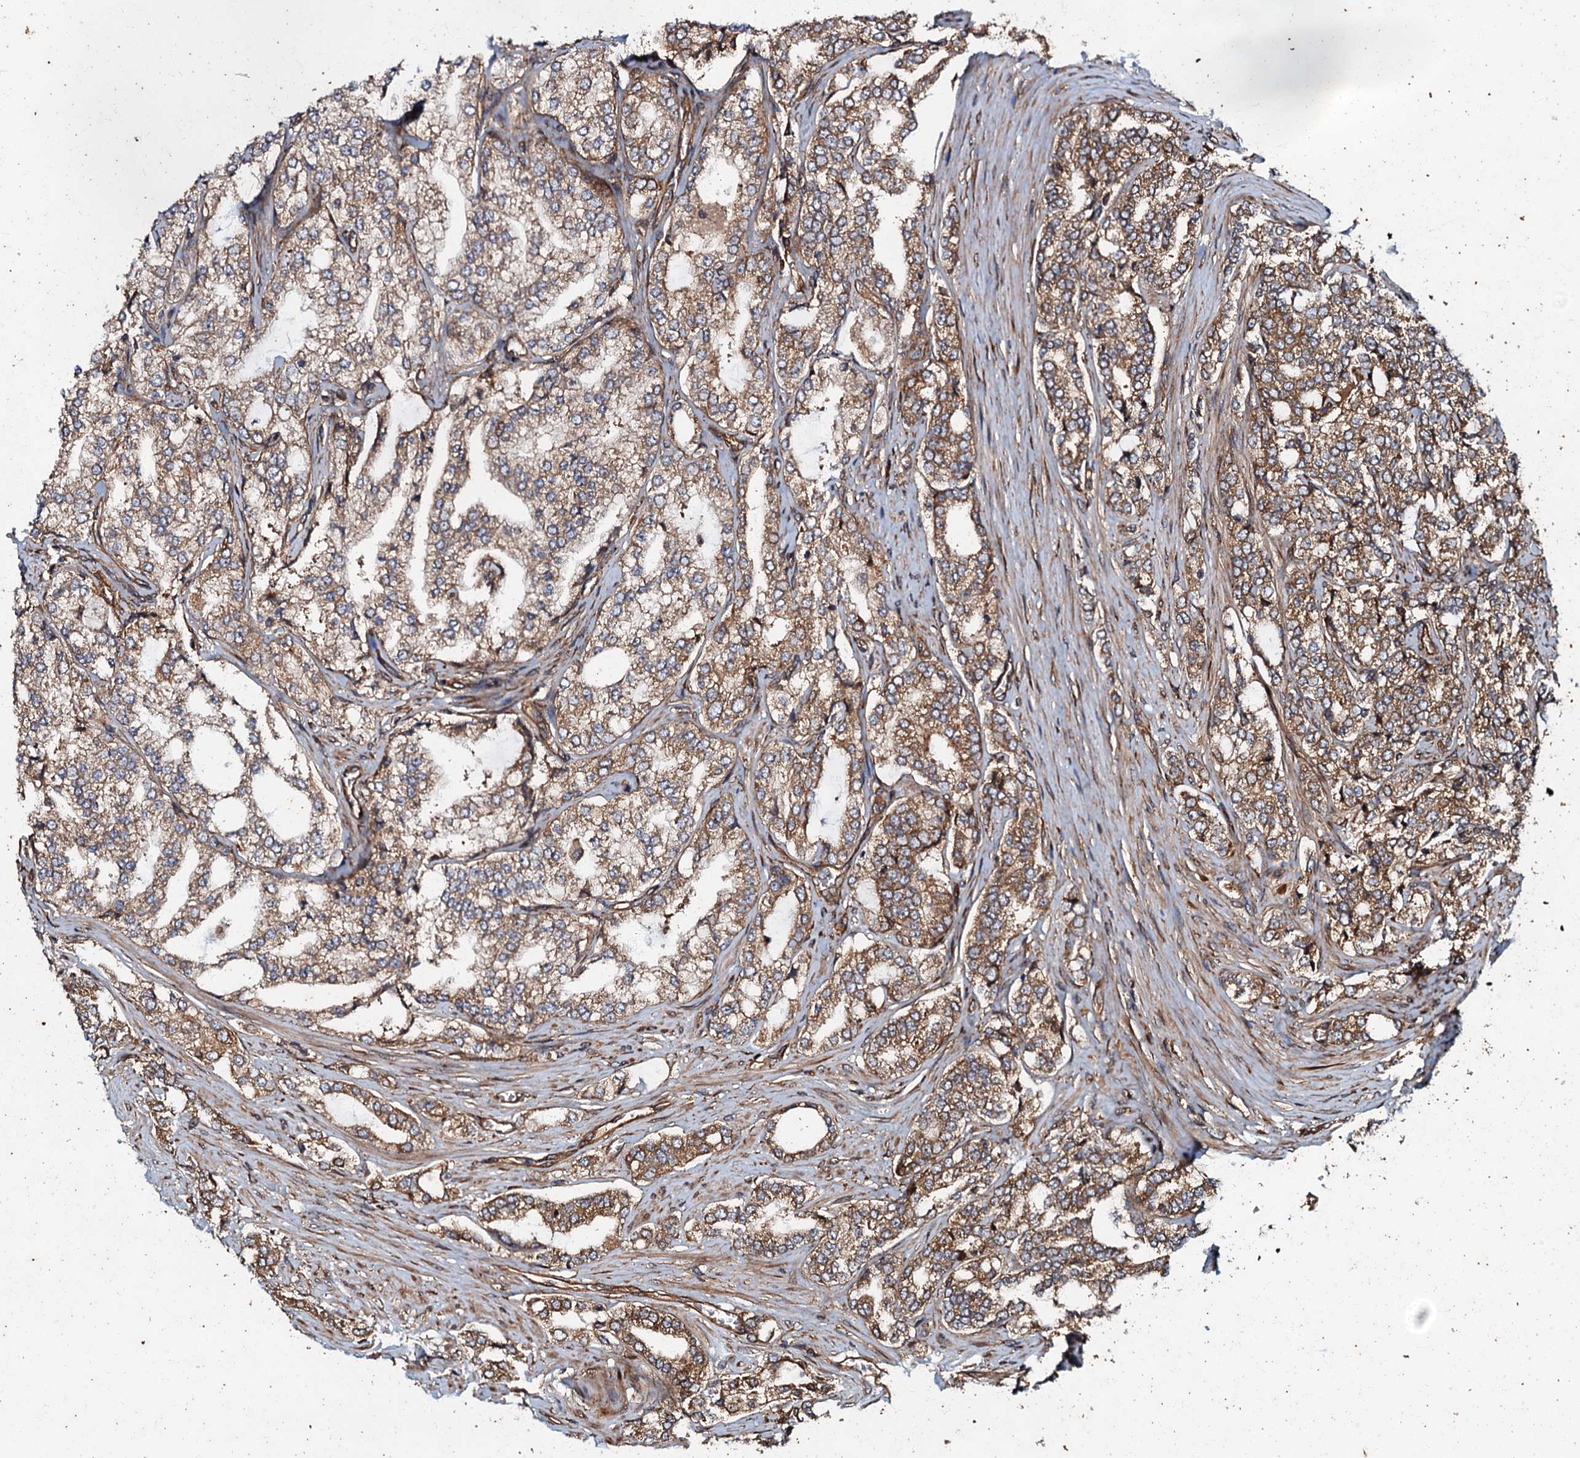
{"staining": {"intensity": "moderate", "quantity": ">75%", "location": "cytoplasmic/membranous"}, "tissue": "prostate cancer", "cell_type": "Tumor cells", "image_type": "cancer", "snomed": [{"axis": "morphology", "description": "Adenocarcinoma, High grade"}, {"axis": "topography", "description": "Prostate"}], "caption": "Protein expression analysis of prostate cancer demonstrates moderate cytoplasmic/membranous expression in approximately >75% of tumor cells.", "gene": "BLOC1S6", "patient": {"sex": "male", "age": 64}}